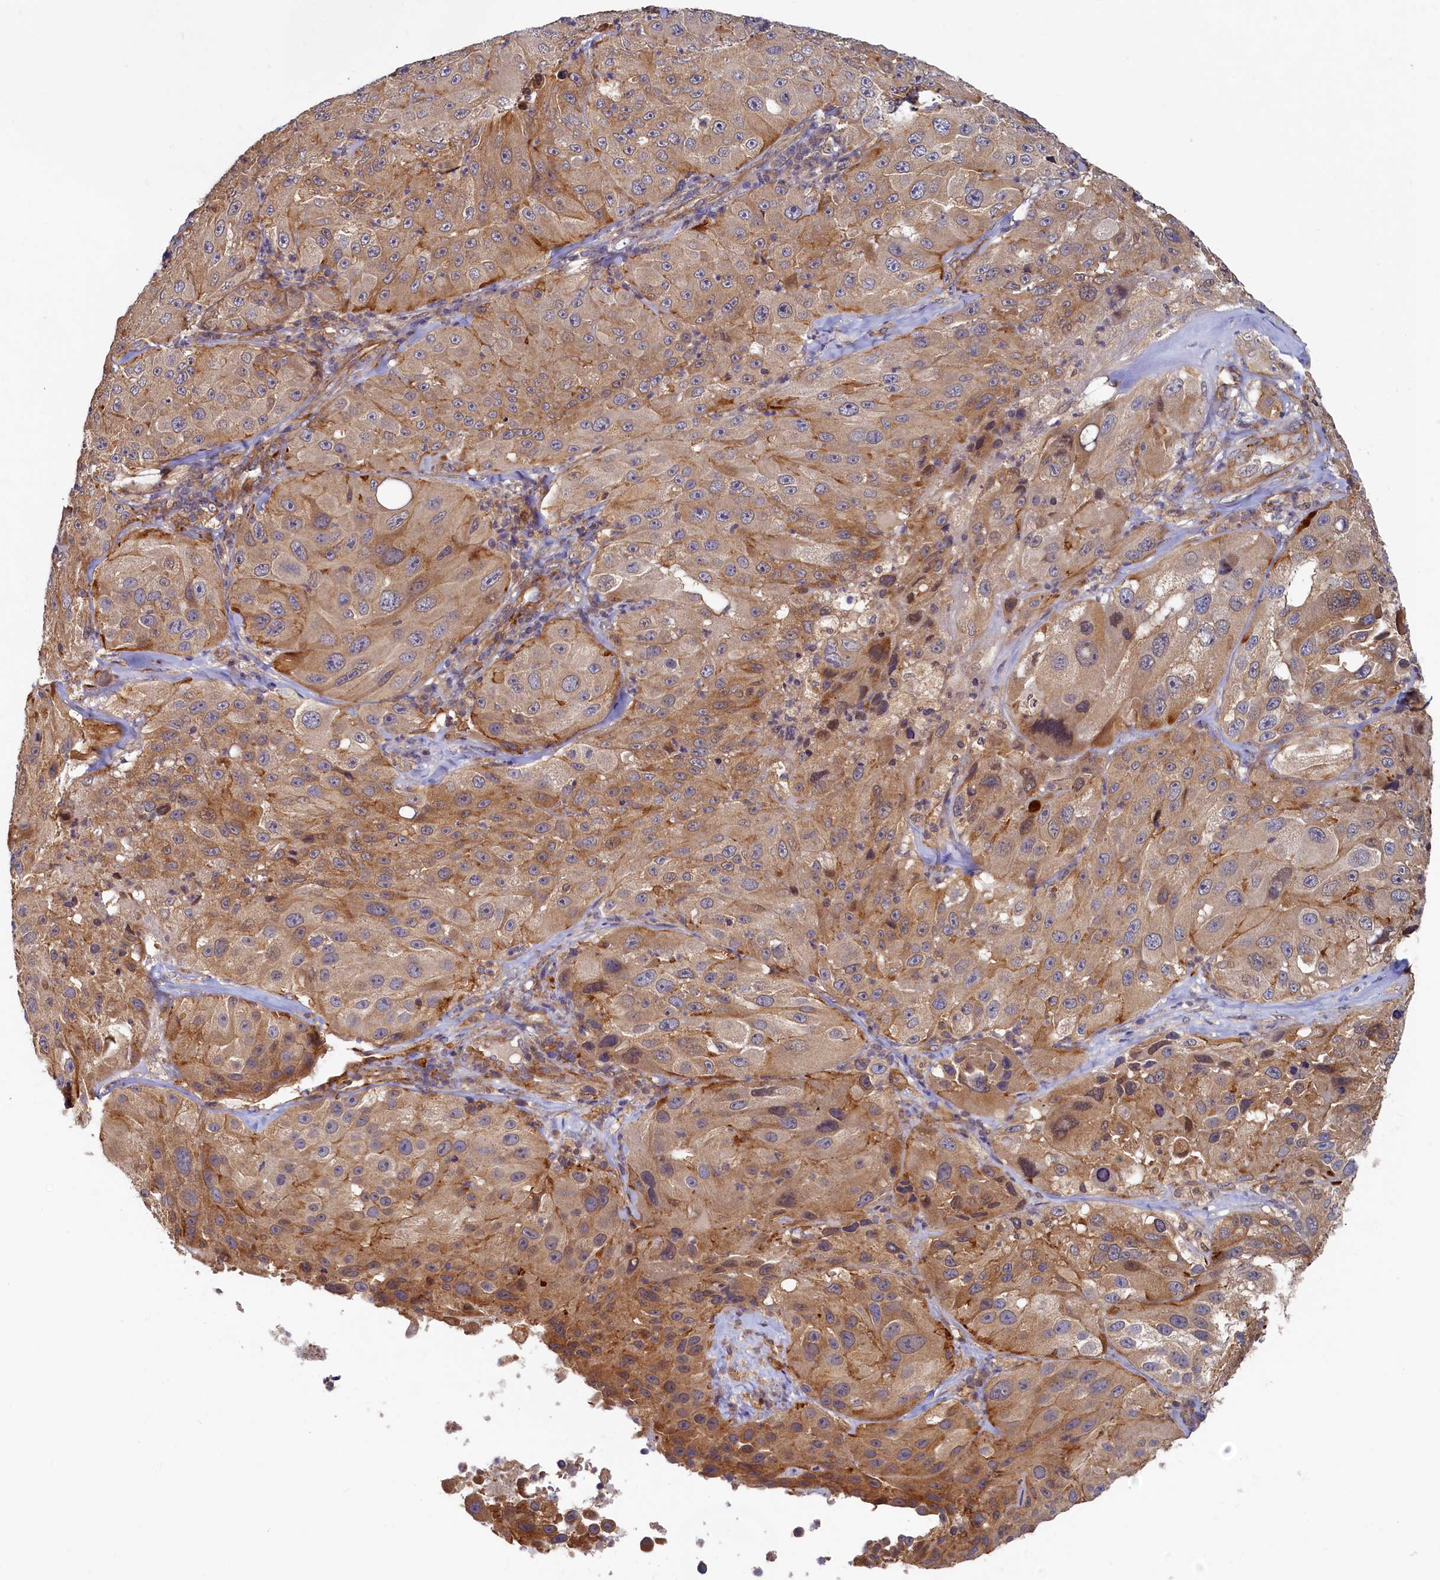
{"staining": {"intensity": "moderate", "quantity": "25%-75%", "location": "cytoplasmic/membranous"}, "tissue": "melanoma", "cell_type": "Tumor cells", "image_type": "cancer", "snomed": [{"axis": "morphology", "description": "Malignant melanoma, Metastatic site"}, {"axis": "topography", "description": "Lymph node"}], "caption": "Human melanoma stained with a brown dye shows moderate cytoplasmic/membranous positive expression in about 25%-75% of tumor cells.", "gene": "STX12", "patient": {"sex": "male", "age": 62}}